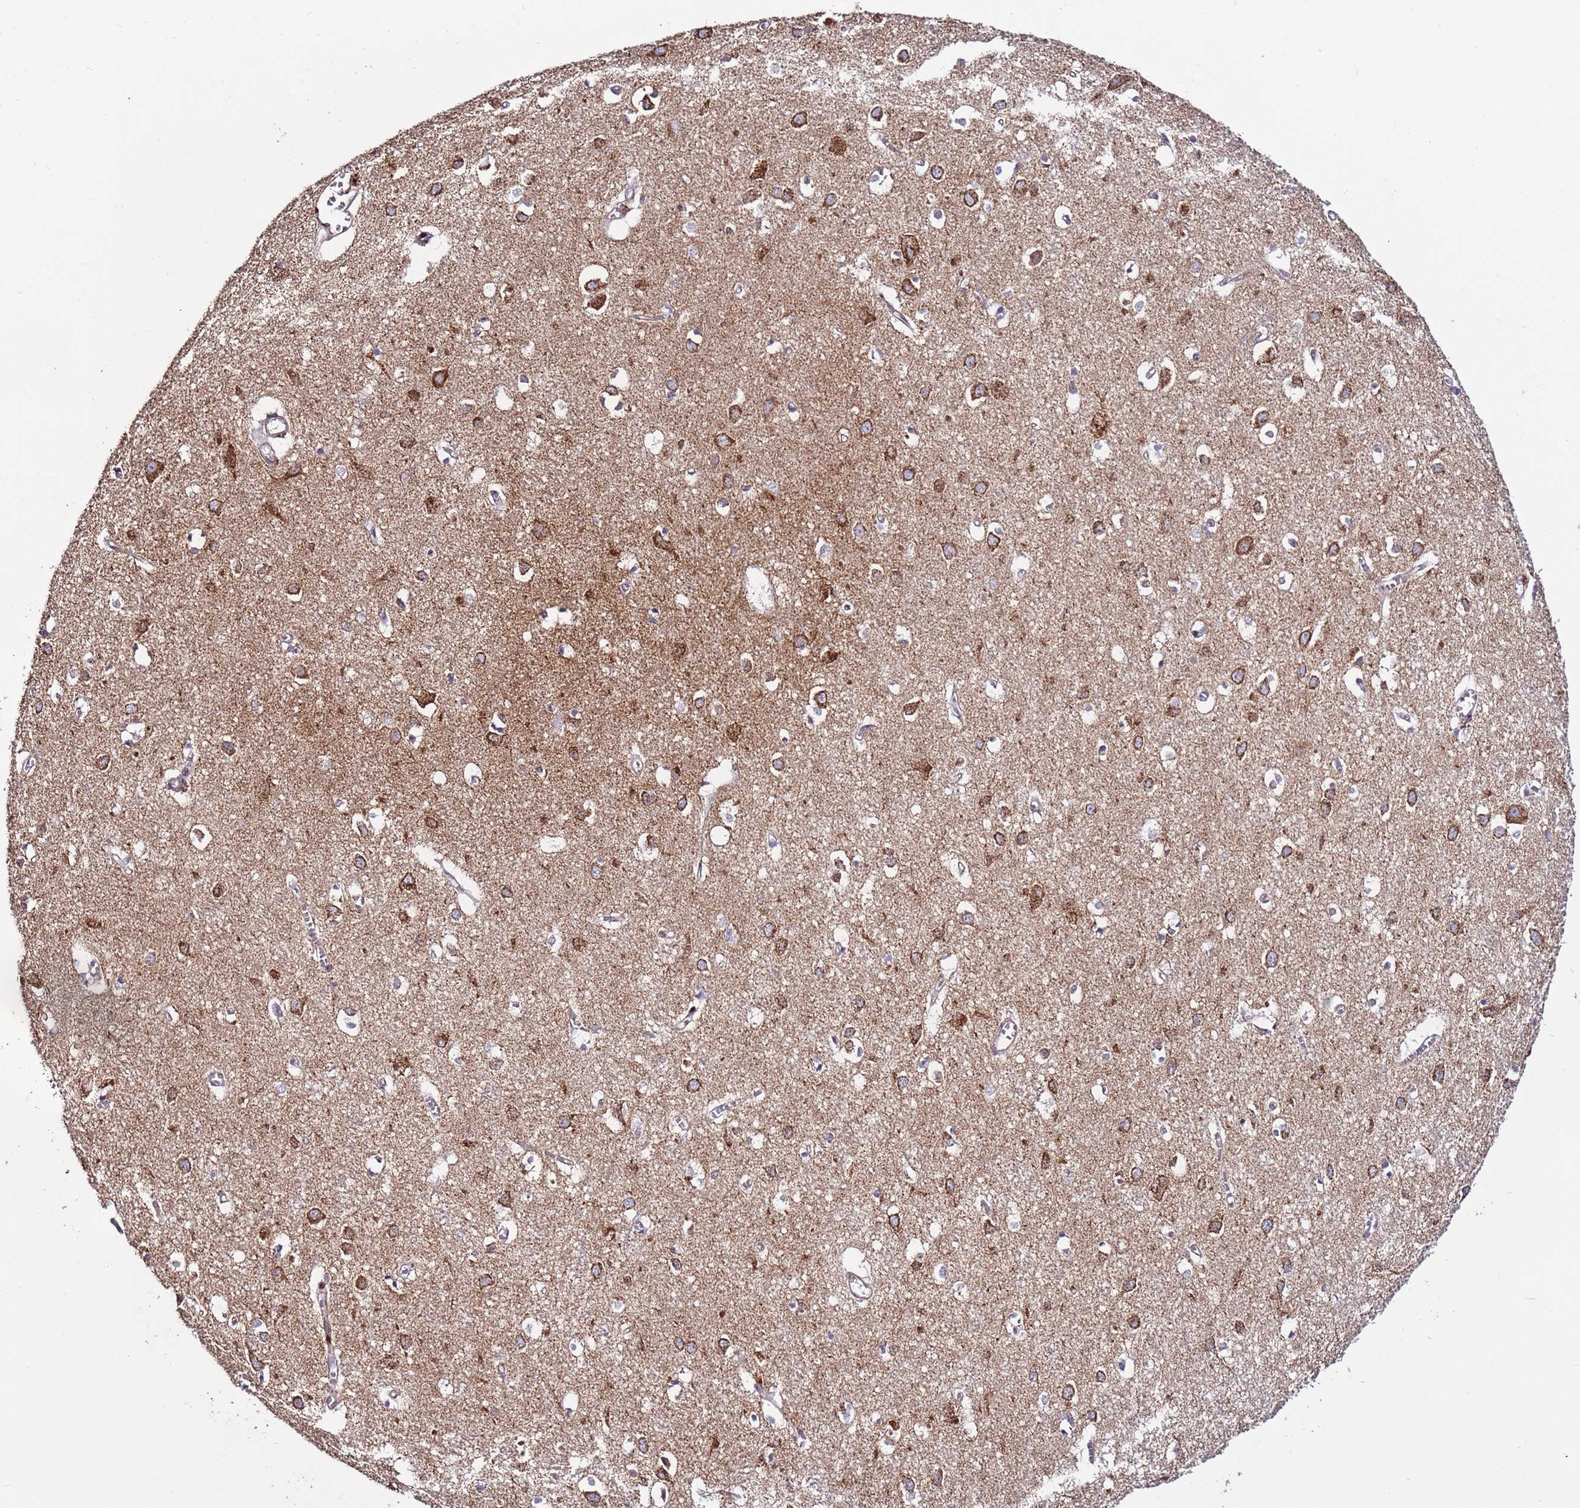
{"staining": {"intensity": "negative", "quantity": "none", "location": "none"}, "tissue": "cerebral cortex", "cell_type": "Endothelial cells", "image_type": "normal", "snomed": [{"axis": "morphology", "description": "Normal tissue, NOS"}, {"axis": "topography", "description": "Cerebral cortex"}], "caption": "This is an immunohistochemistry (IHC) image of benign human cerebral cortex. There is no staining in endothelial cells.", "gene": "EVA1B", "patient": {"sex": "female", "age": 64}}